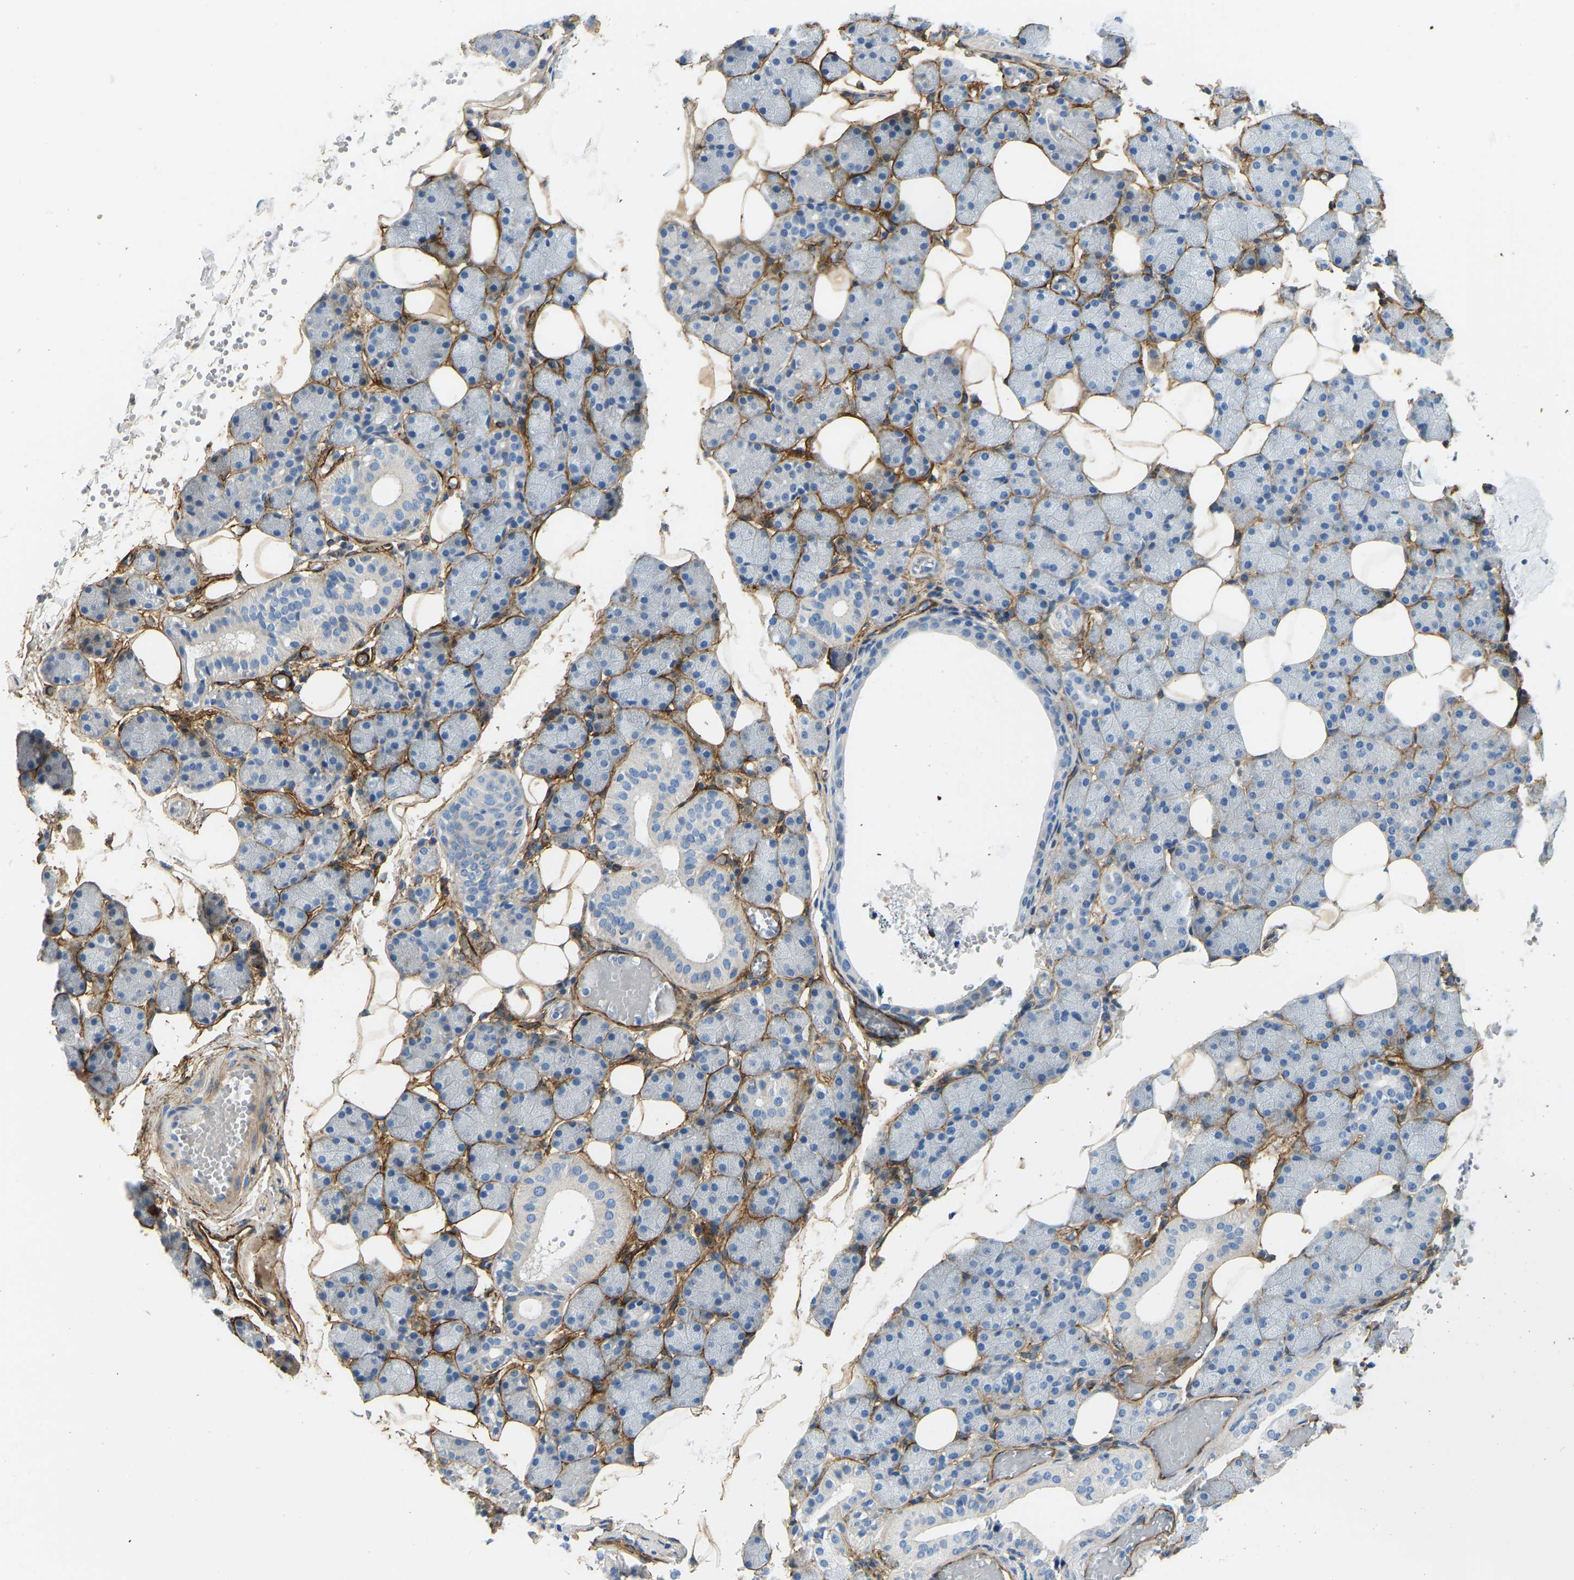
{"staining": {"intensity": "negative", "quantity": "none", "location": "none"}, "tissue": "salivary gland", "cell_type": "Glandular cells", "image_type": "normal", "snomed": [{"axis": "morphology", "description": "Normal tissue, NOS"}, {"axis": "topography", "description": "Salivary gland"}], "caption": "DAB (3,3'-diaminobenzidine) immunohistochemical staining of benign human salivary gland exhibits no significant staining in glandular cells.", "gene": "COL15A1", "patient": {"sex": "female", "age": 33}}